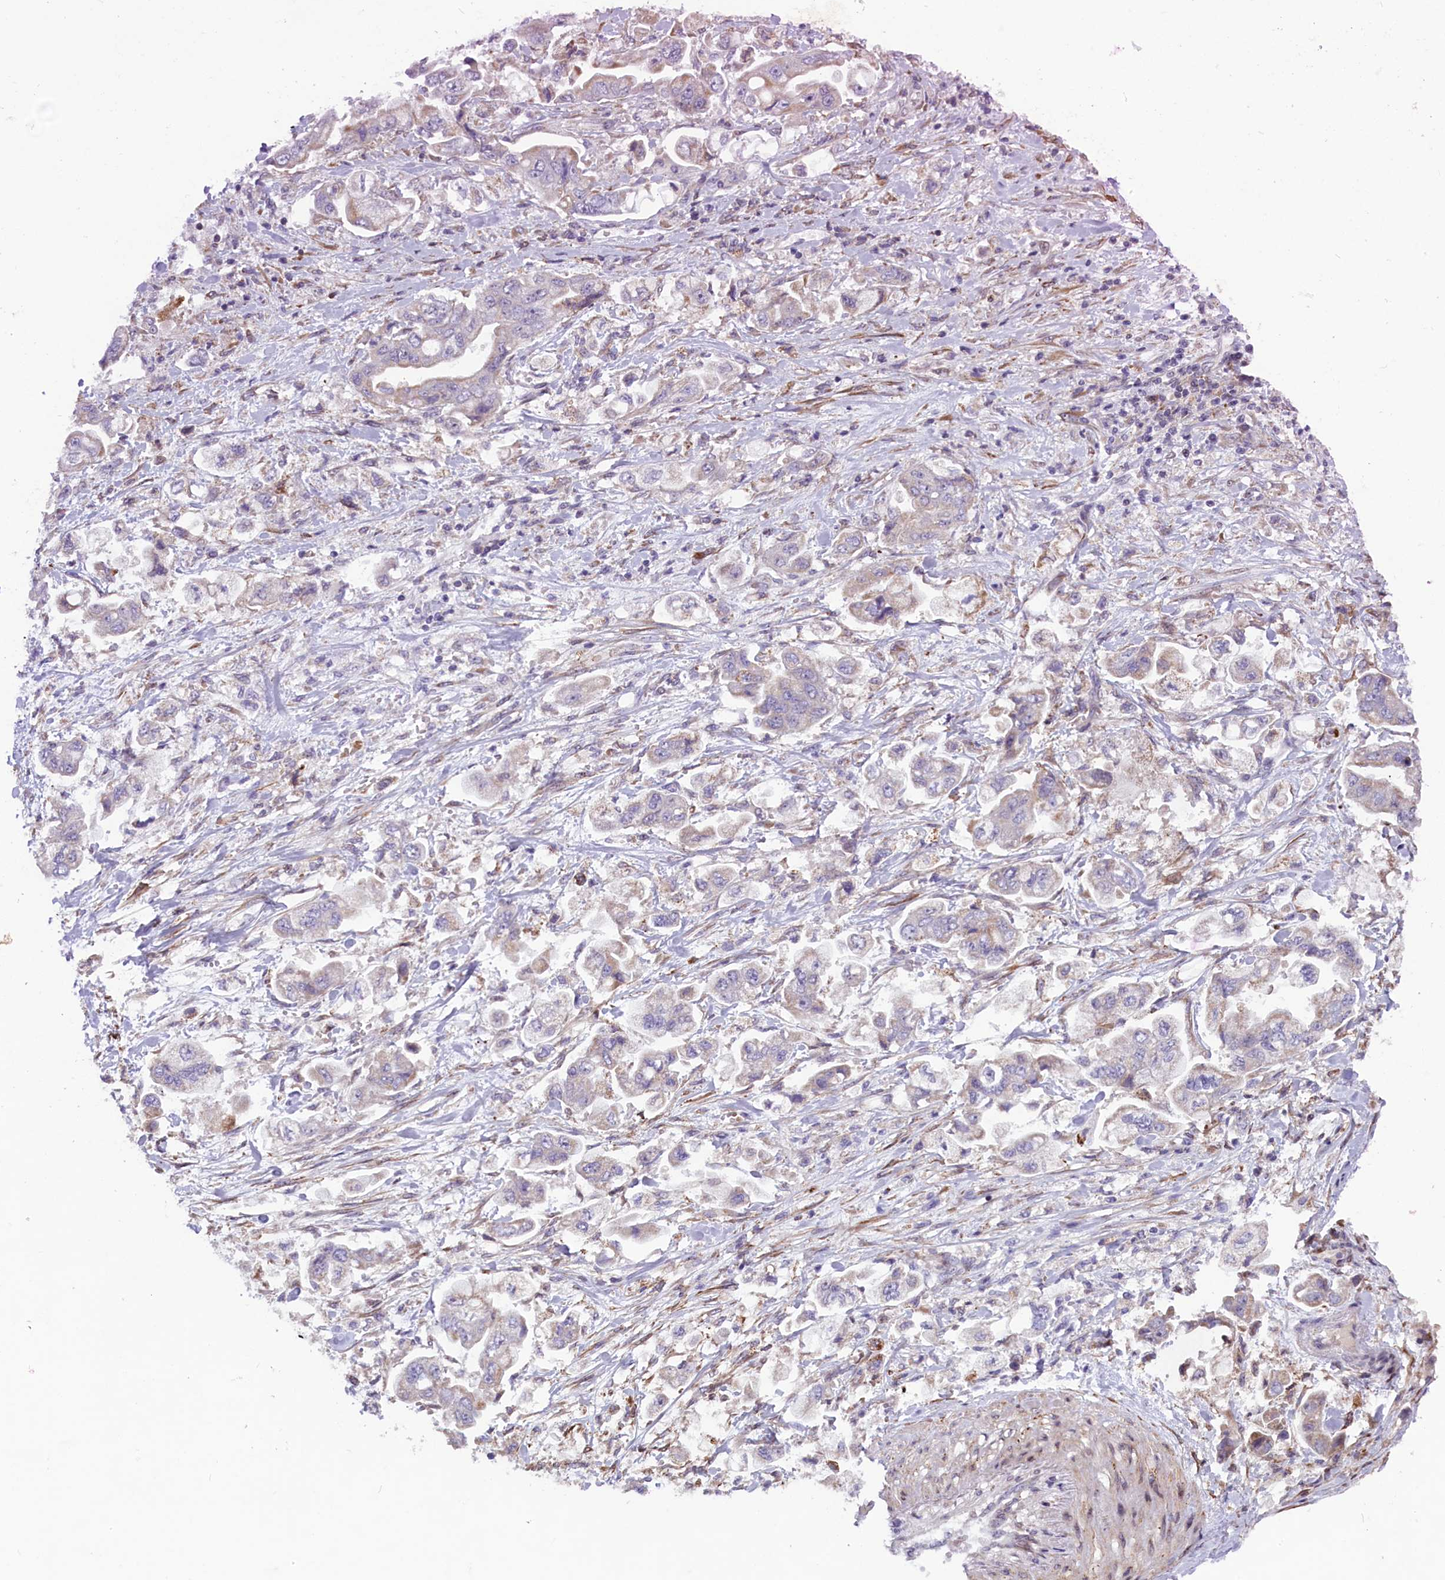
{"staining": {"intensity": "weak", "quantity": "<25%", "location": "cytoplasmic/membranous"}, "tissue": "stomach cancer", "cell_type": "Tumor cells", "image_type": "cancer", "snomed": [{"axis": "morphology", "description": "Adenocarcinoma, NOS"}, {"axis": "topography", "description": "Stomach"}], "caption": "Tumor cells show no significant staining in stomach cancer. The staining was performed using DAB to visualize the protein expression in brown, while the nuclei were stained in blue with hematoxylin (Magnification: 20x).", "gene": "MIEF2", "patient": {"sex": "male", "age": 62}}